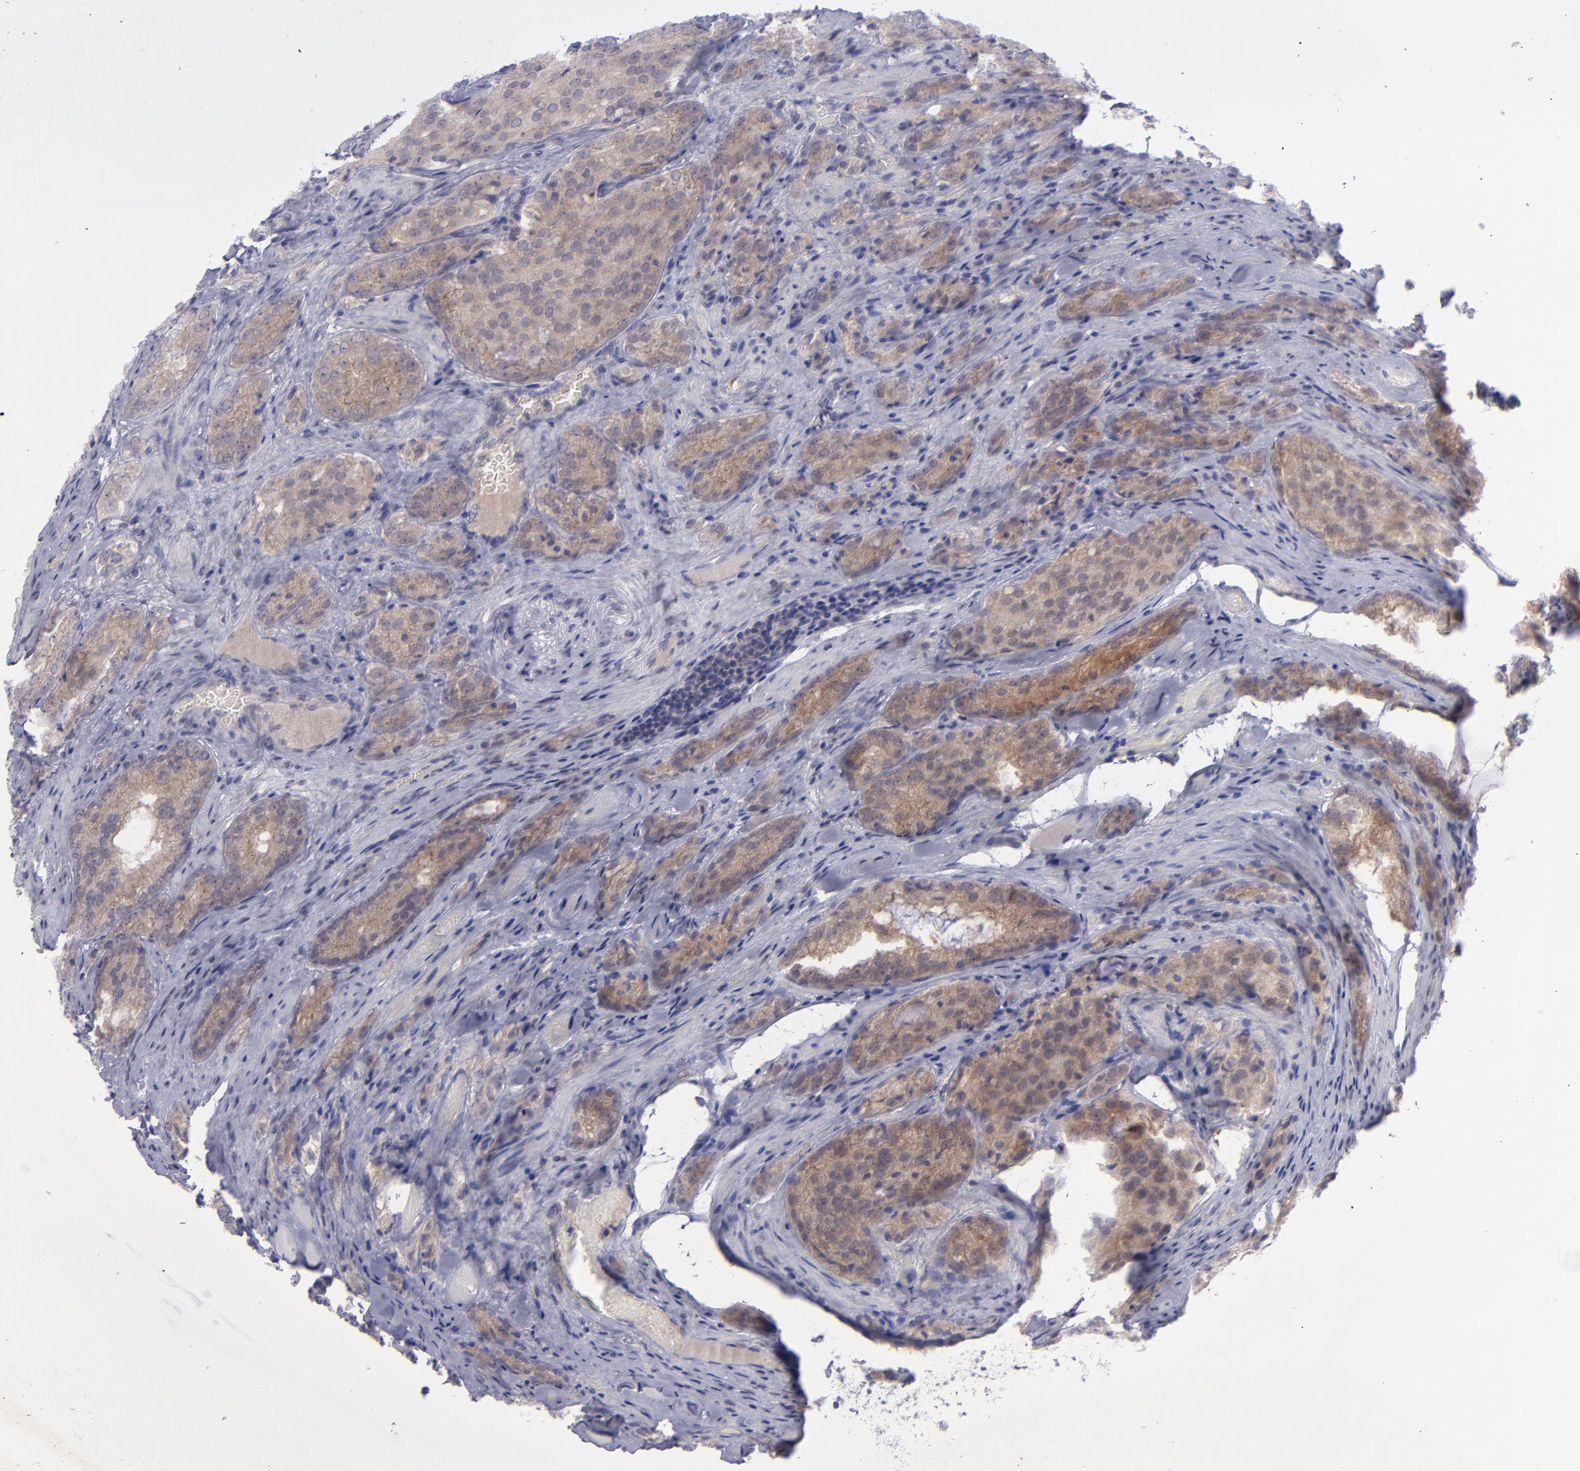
{"staining": {"intensity": "moderate", "quantity": ">75%", "location": "cytoplasmic/membranous"}, "tissue": "prostate cancer", "cell_type": "Tumor cells", "image_type": "cancer", "snomed": [{"axis": "morphology", "description": "Adenocarcinoma, Medium grade"}, {"axis": "topography", "description": "Prostate"}], "caption": "Prostate cancer stained with a protein marker reveals moderate staining in tumor cells.", "gene": "EVPL", "patient": {"sex": "male", "age": 60}}